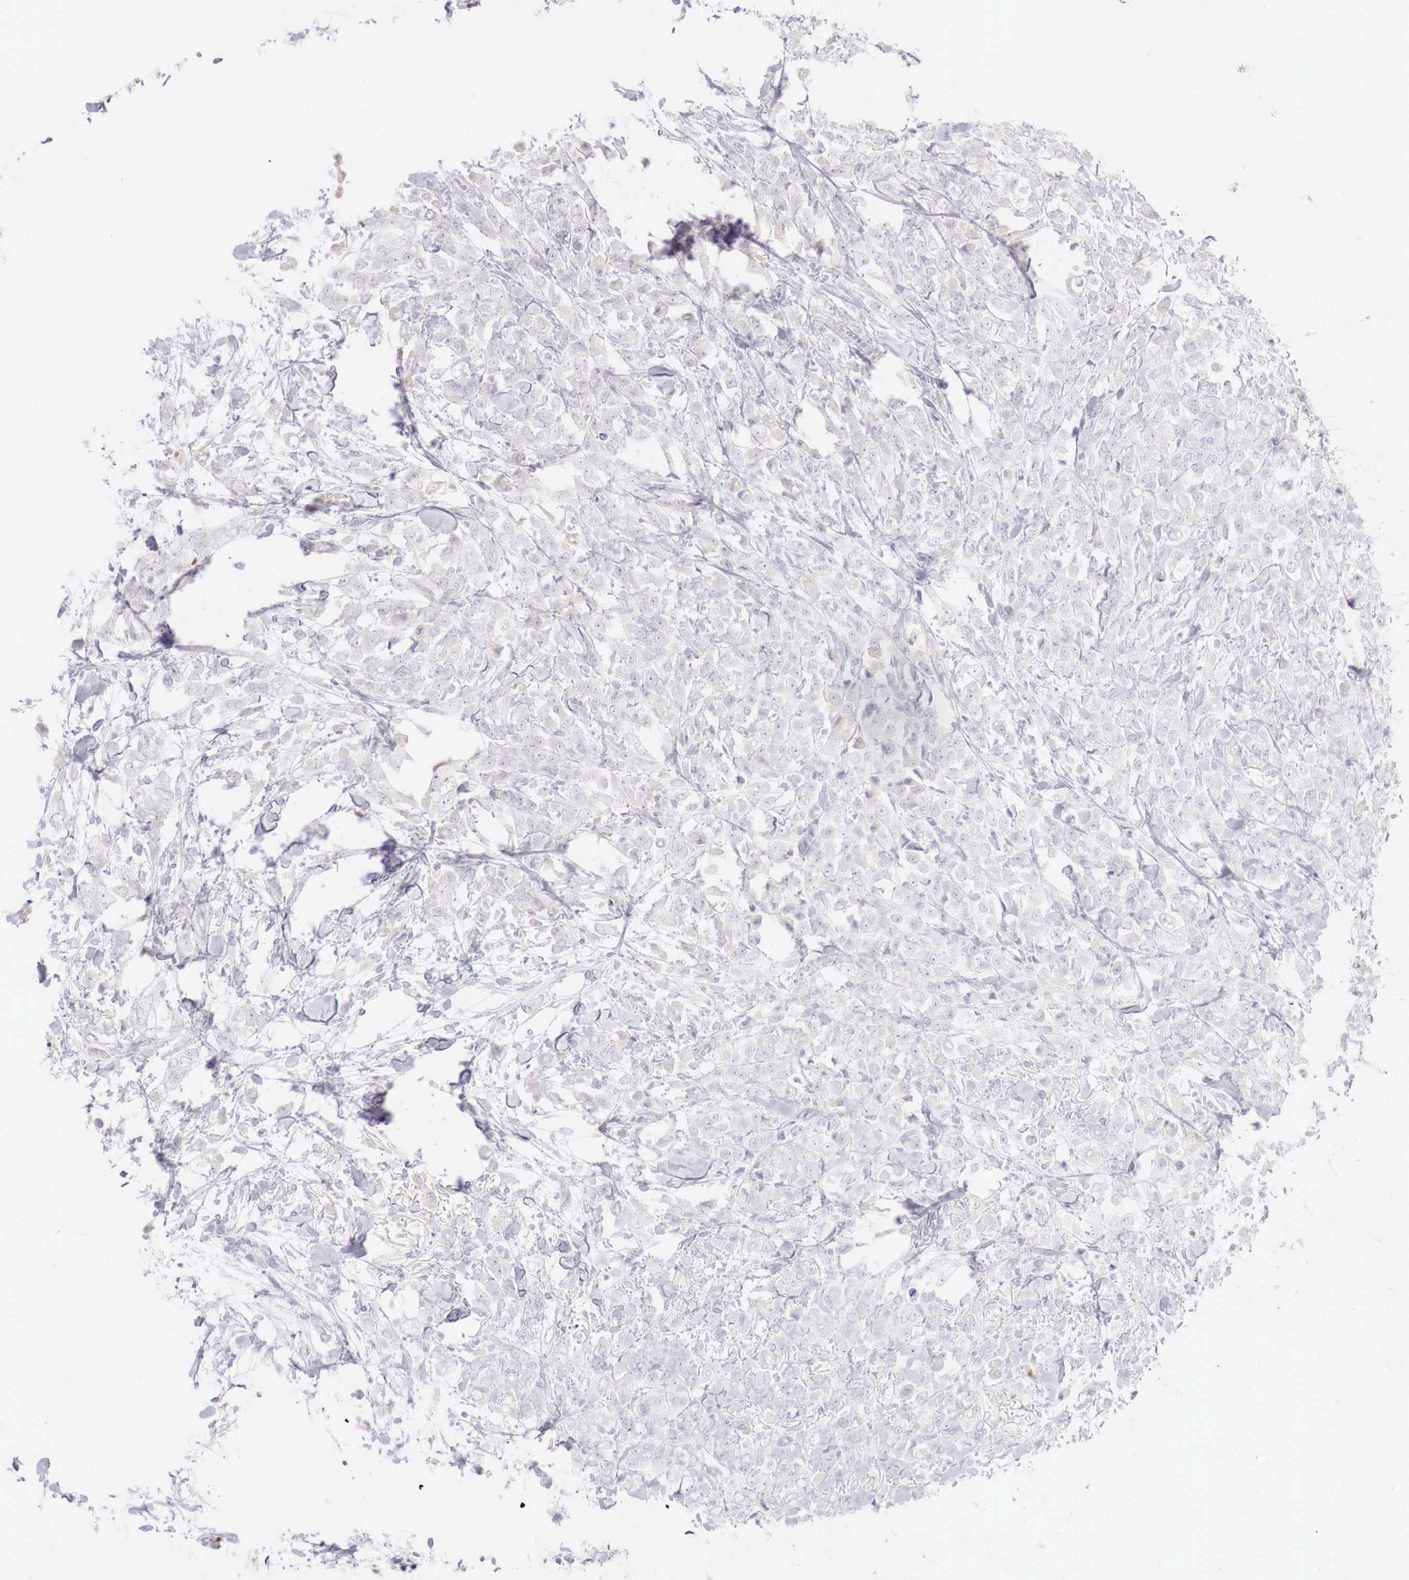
{"staining": {"intensity": "negative", "quantity": "none", "location": "none"}, "tissue": "breast cancer", "cell_type": "Tumor cells", "image_type": "cancer", "snomed": [{"axis": "morphology", "description": "Lobular carcinoma"}, {"axis": "topography", "description": "Breast"}], "caption": "Immunohistochemistry photomicrograph of breast cancer (lobular carcinoma) stained for a protein (brown), which exhibits no staining in tumor cells.", "gene": "GATA1", "patient": {"sex": "female", "age": 57}}